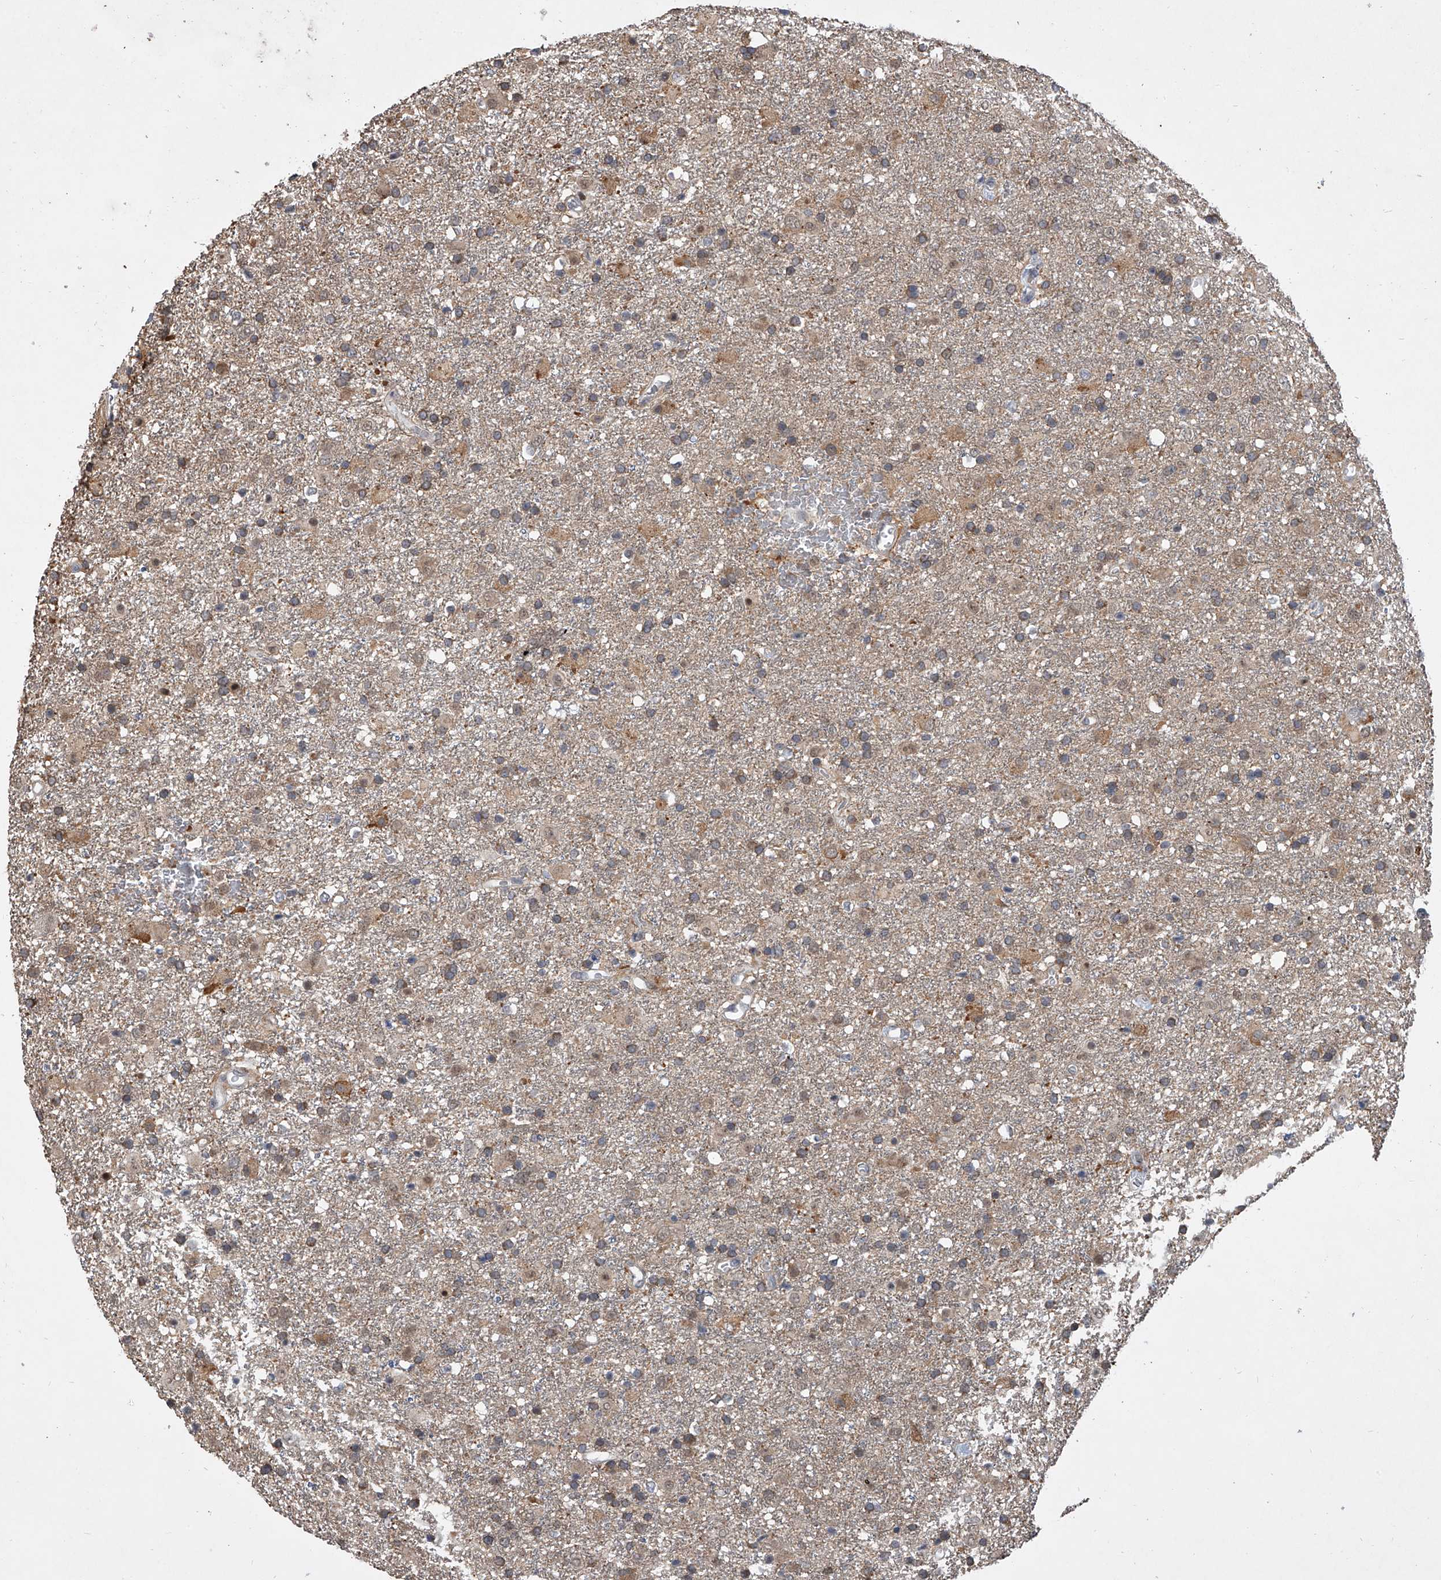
{"staining": {"intensity": "weak", "quantity": "25%-75%", "location": "cytoplasmic/membranous"}, "tissue": "glioma", "cell_type": "Tumor cells", "image_type": "cancer", "snomed": [{"axis": "morphology", "description": "Glioma, malignant, Low grade"}, {"axis": "topography", "description": "Brain"}], "caption": "Tumor cells demonstrate weak cytoplasmic/membranous positivity in about 25%-75% of cells in malignant low-grade glioma.", "gene": "GEMIN8", "patient": {"sex": "male", "age": 65}}